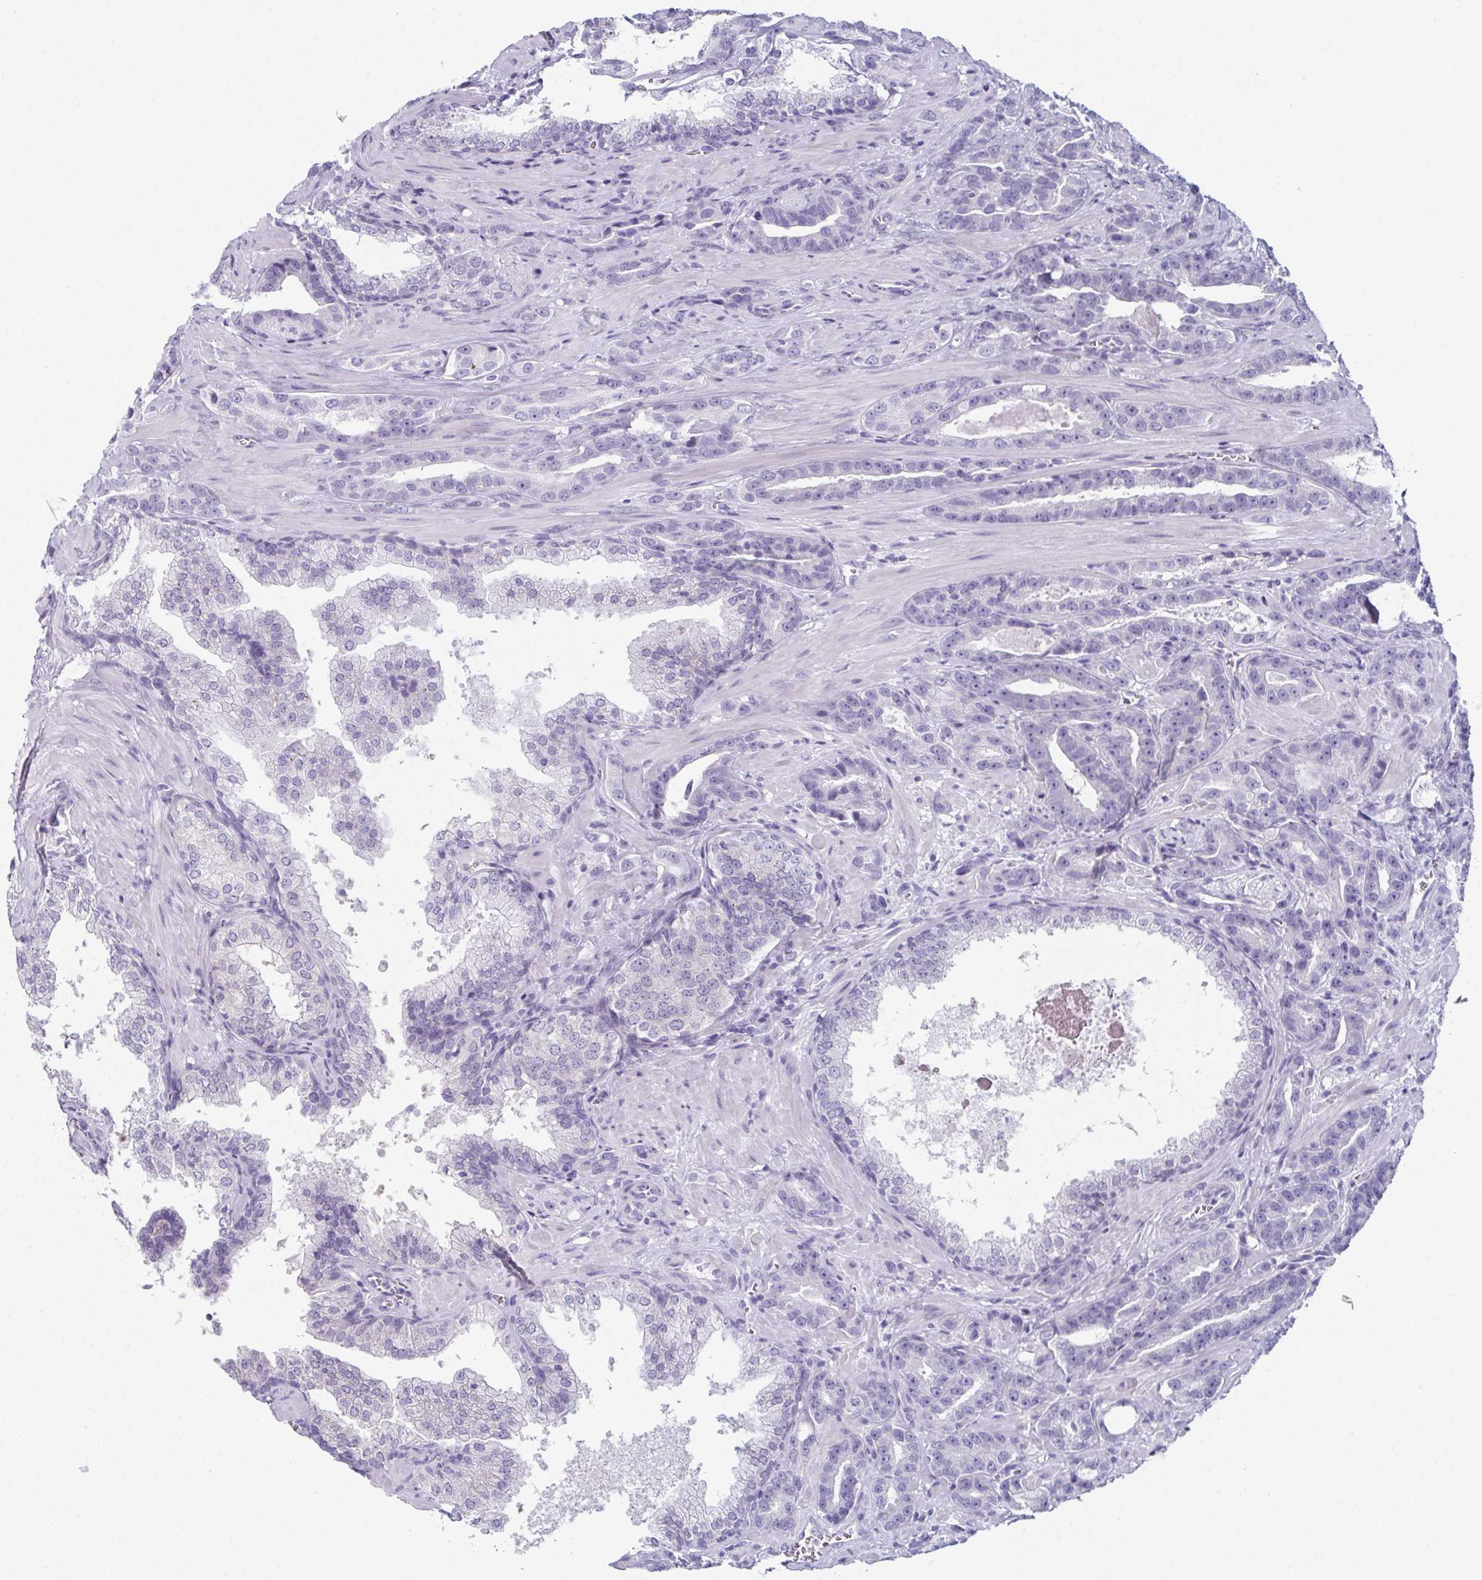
{"staining": {"intensity": "negative", "quantity": "none", "location": "none"}, "tissue": "prostate cancer", "cell_type": "Tumor cells", "image_type": "cancer", "snomed": [{"axis": "morphology", "description": "Adenocarcinoma, High grade"}, {"axis": "topography", "description": "Prostate"}], "caption": "Immunohistochemistry (IHC) of human adenocarcinoma (high-grade) (prostate) demonstrates no positivity in tumor cells.", "gene": "ENKUR", "patient": {"sex": "male", "age": 65}}